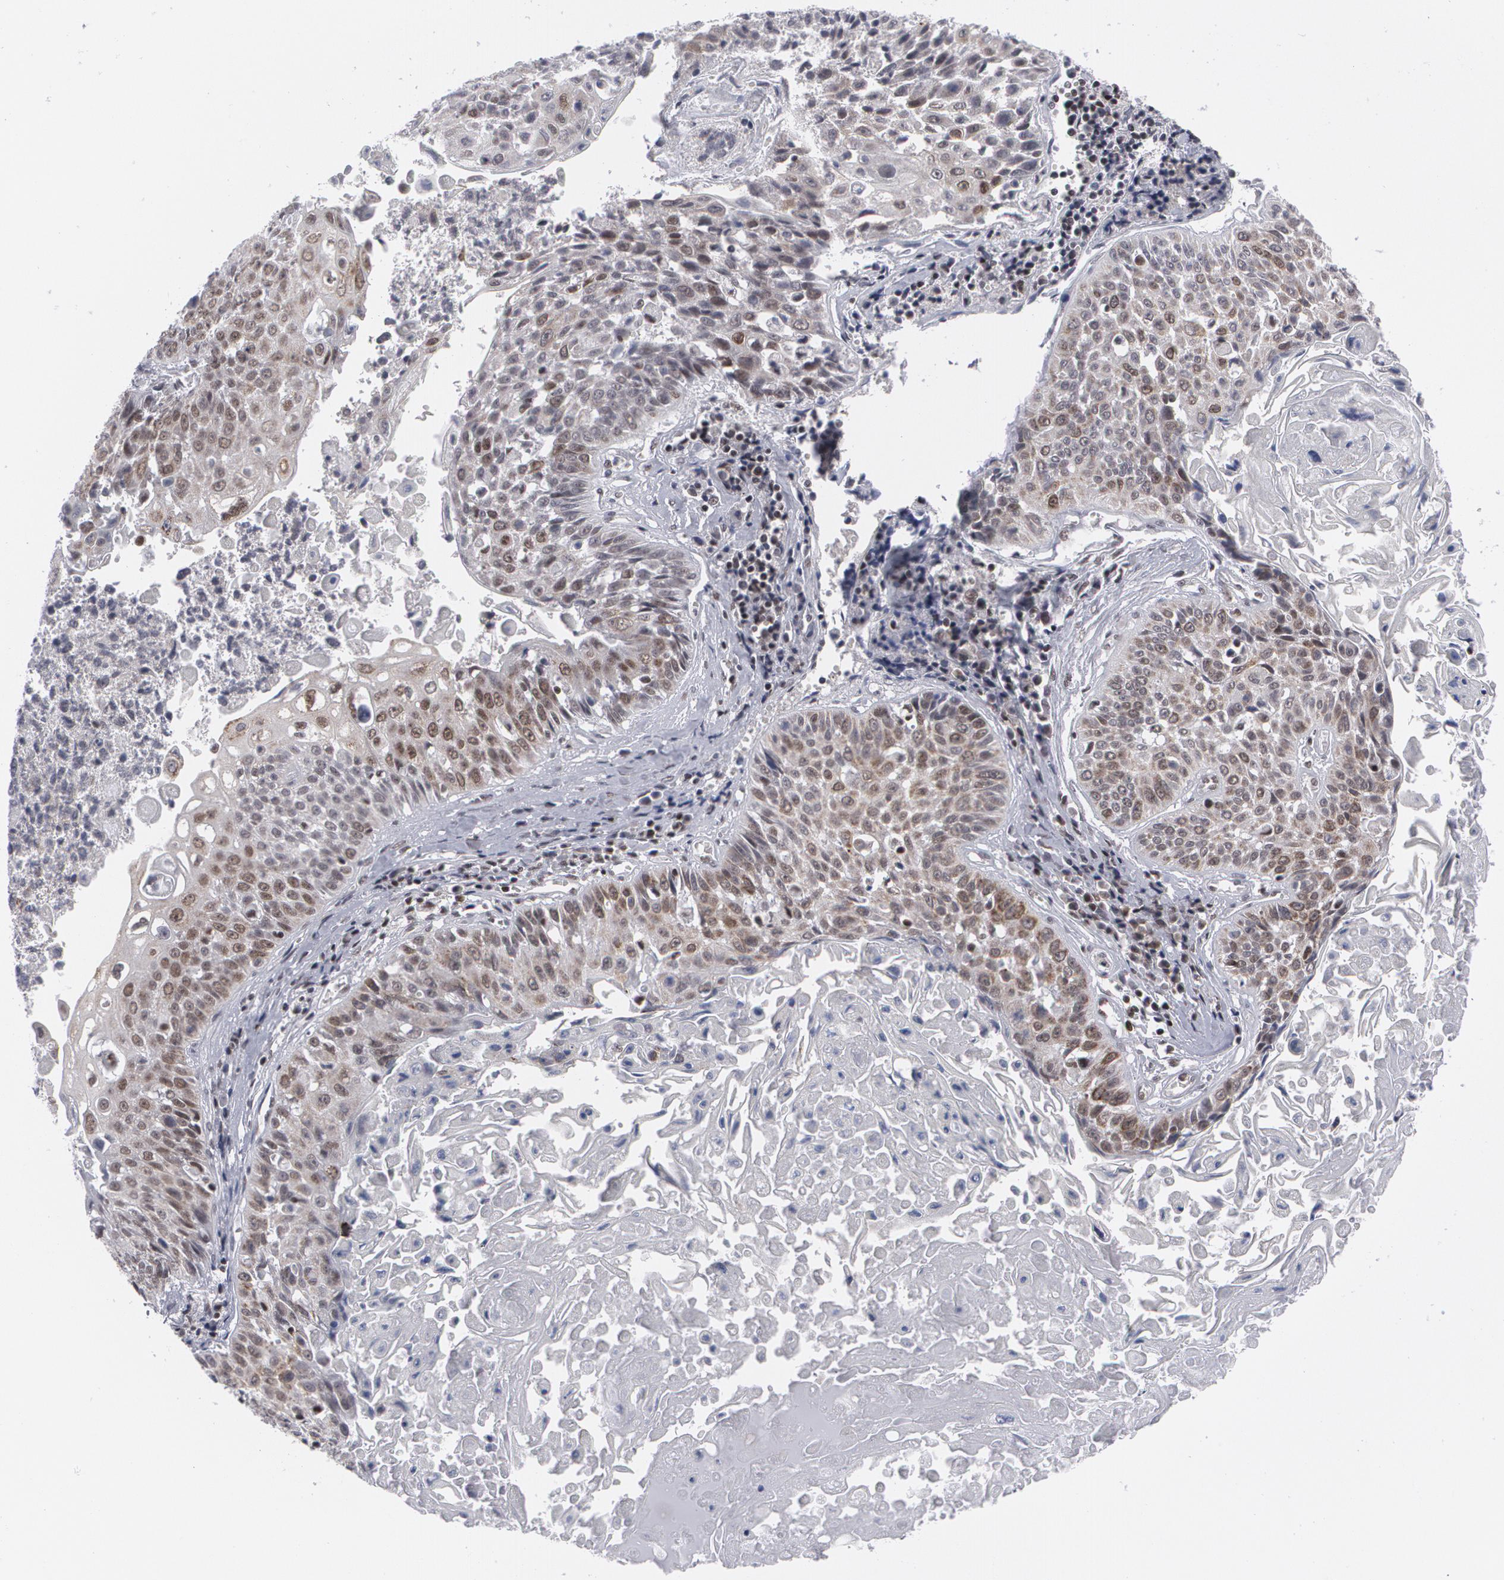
{"staining": {"intensity": "moderate", "quantity": "25%-75%", "location": "cytoplasmic/membranous,nuclear"}, "tissue": "lung cancer", "cell_type": "Tumor cells", "image_type": "cancer", "snomed": [{"axis": "morphology", "description": "Adenocarcinoma, NOS"}, {"axis": "topography", "description": "Lung"}], "caption": "Lung cancer (adenocarcinoma) tissue shows moderate cytoplasmic/membranous and nuclear staining in about 25%-75% of tumor cells, visualized by immunohistochemistry. Using DAB (3,3'-diaminobenzidine) (brown) and hematoxylin (blue) stains, captured at high magnification using brightfield microscopy.", "gene": "MCL1", "patient": {"sex": "male", "age": 60}}